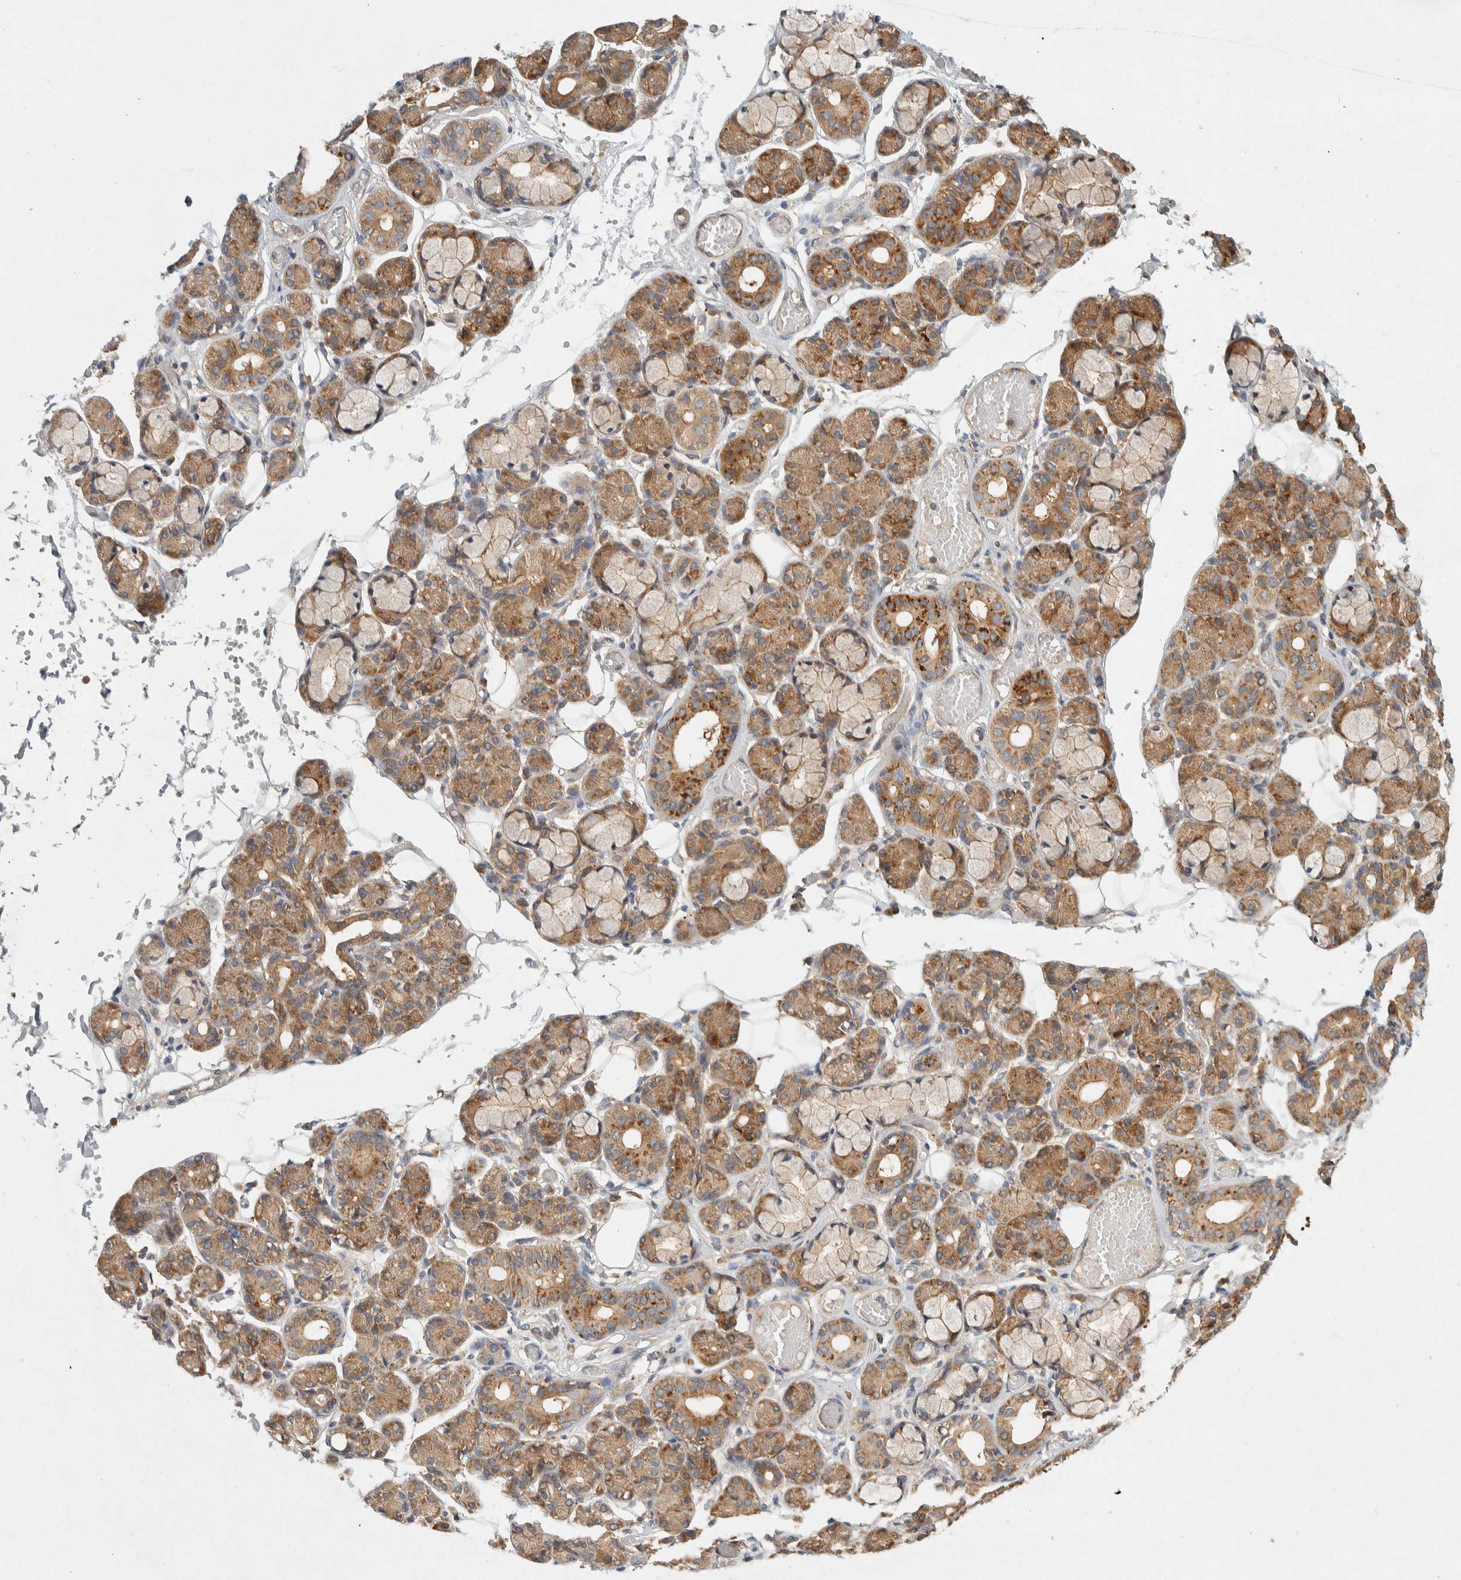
{"staining": {"intensity": "moderate", "quantity": ">75%", "location": "cytoplasmic/membranous"}, "tissue": "salivary gland", "cell_type": "Glandular cells", "image_type": "normal", "snomed": [{"axis": "morphology", "description": "Normal tissue, NOS"}, {"axis": "topography", "description": "Salivary gland"}], "caption": "Human salivary gland stained with a protein marker shows moderate staining in glandular cells.", "gene": "PXK", "patient": {"sex": "male", "age": 63}}